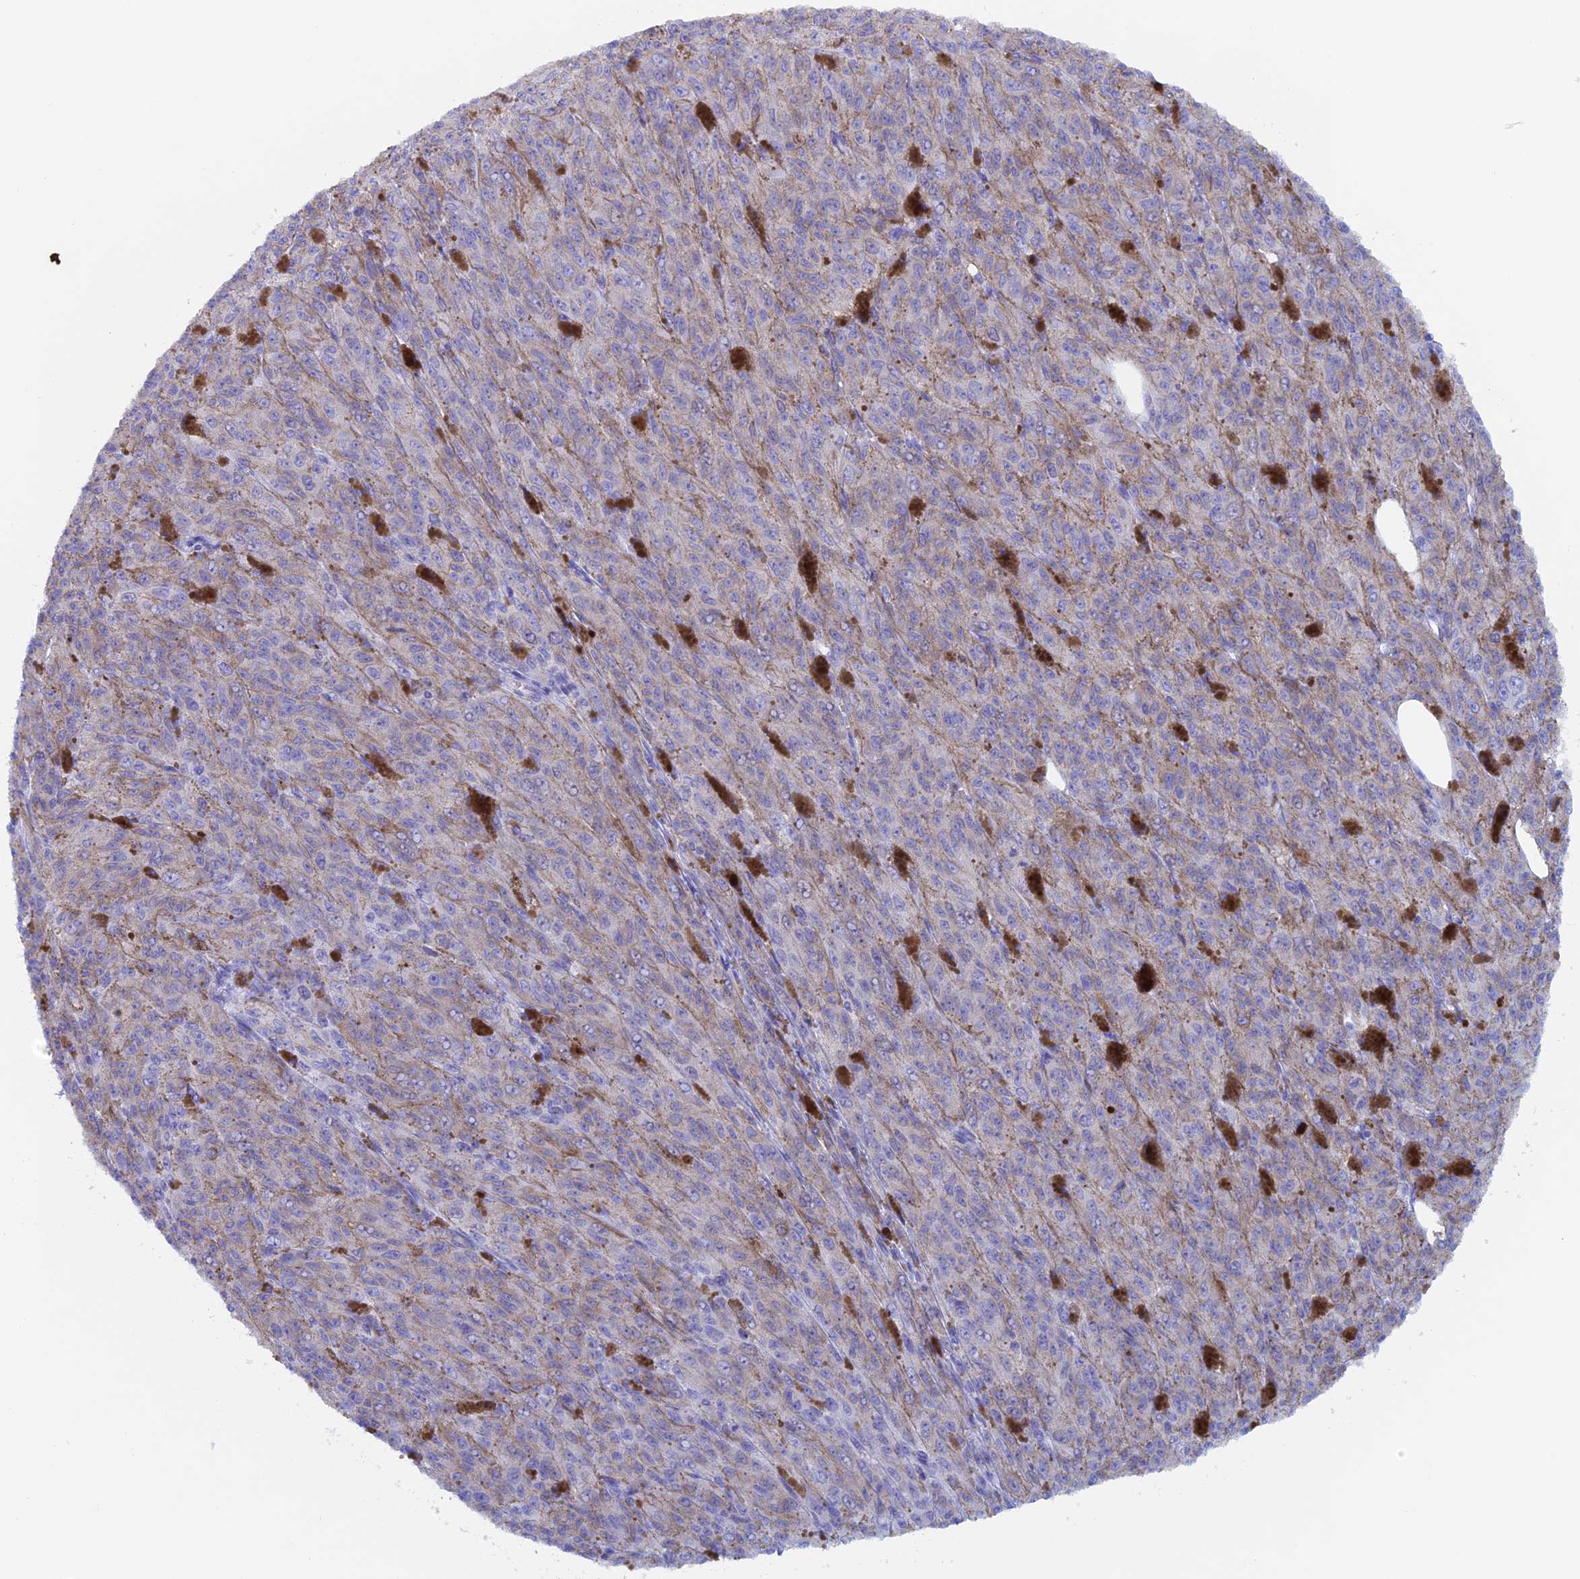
{"staining": {"intensity": "negative", "quantity": "none", "location": "none"}, "tissue": "melanoma", "cell_type": "Tumor cells", "image_type": "cancer", "snomed": [{"axis": "morphology", "description": "Malignant melanoma, NOS"}, {"axis": "topography", "description": "Skin"}], "caption": "Image shows no protein expression in tumor cells of malignant melanoma tissue.", "gene": "PSMC3IP", "patient": {"sex": "female", "age": 52}}